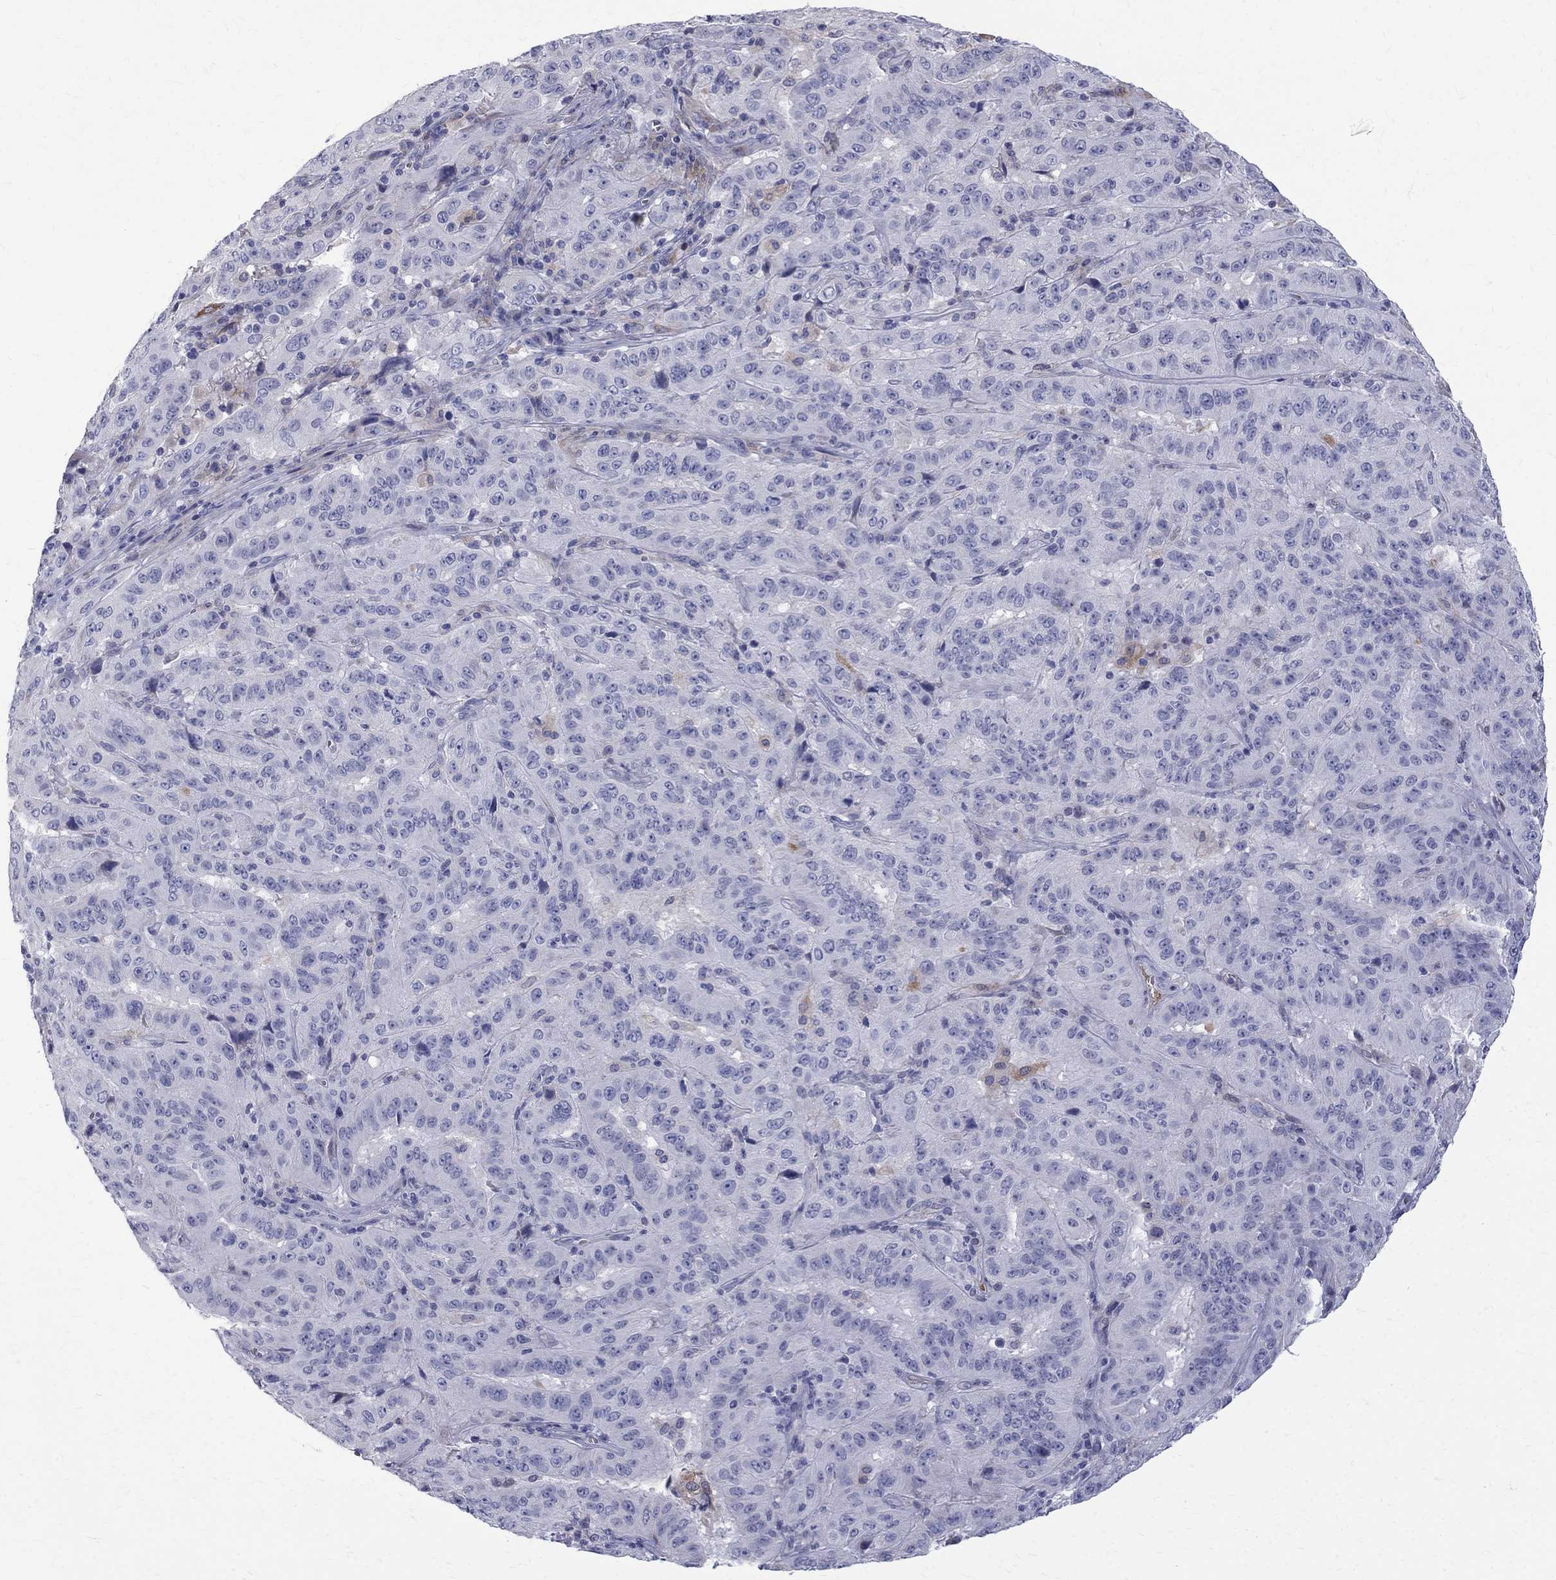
{"staining": {"intensity": "negative", "quantity": "none", "location": "none"}, "tissue": "pancreatic cancer", "cell_type": "Tumor cells", "image_type": "cancer", "snomed": [{"axis": "morphology", "description": "Adenocarcinoma, NOS"}, {"axis": "topography", "description": "Pancreas"}], "caption": "Tumor cells are negative for brown protein staining in pancreatic cancer.", "gene": "AGER", "patient": {"sex": "male", "age": 63}}